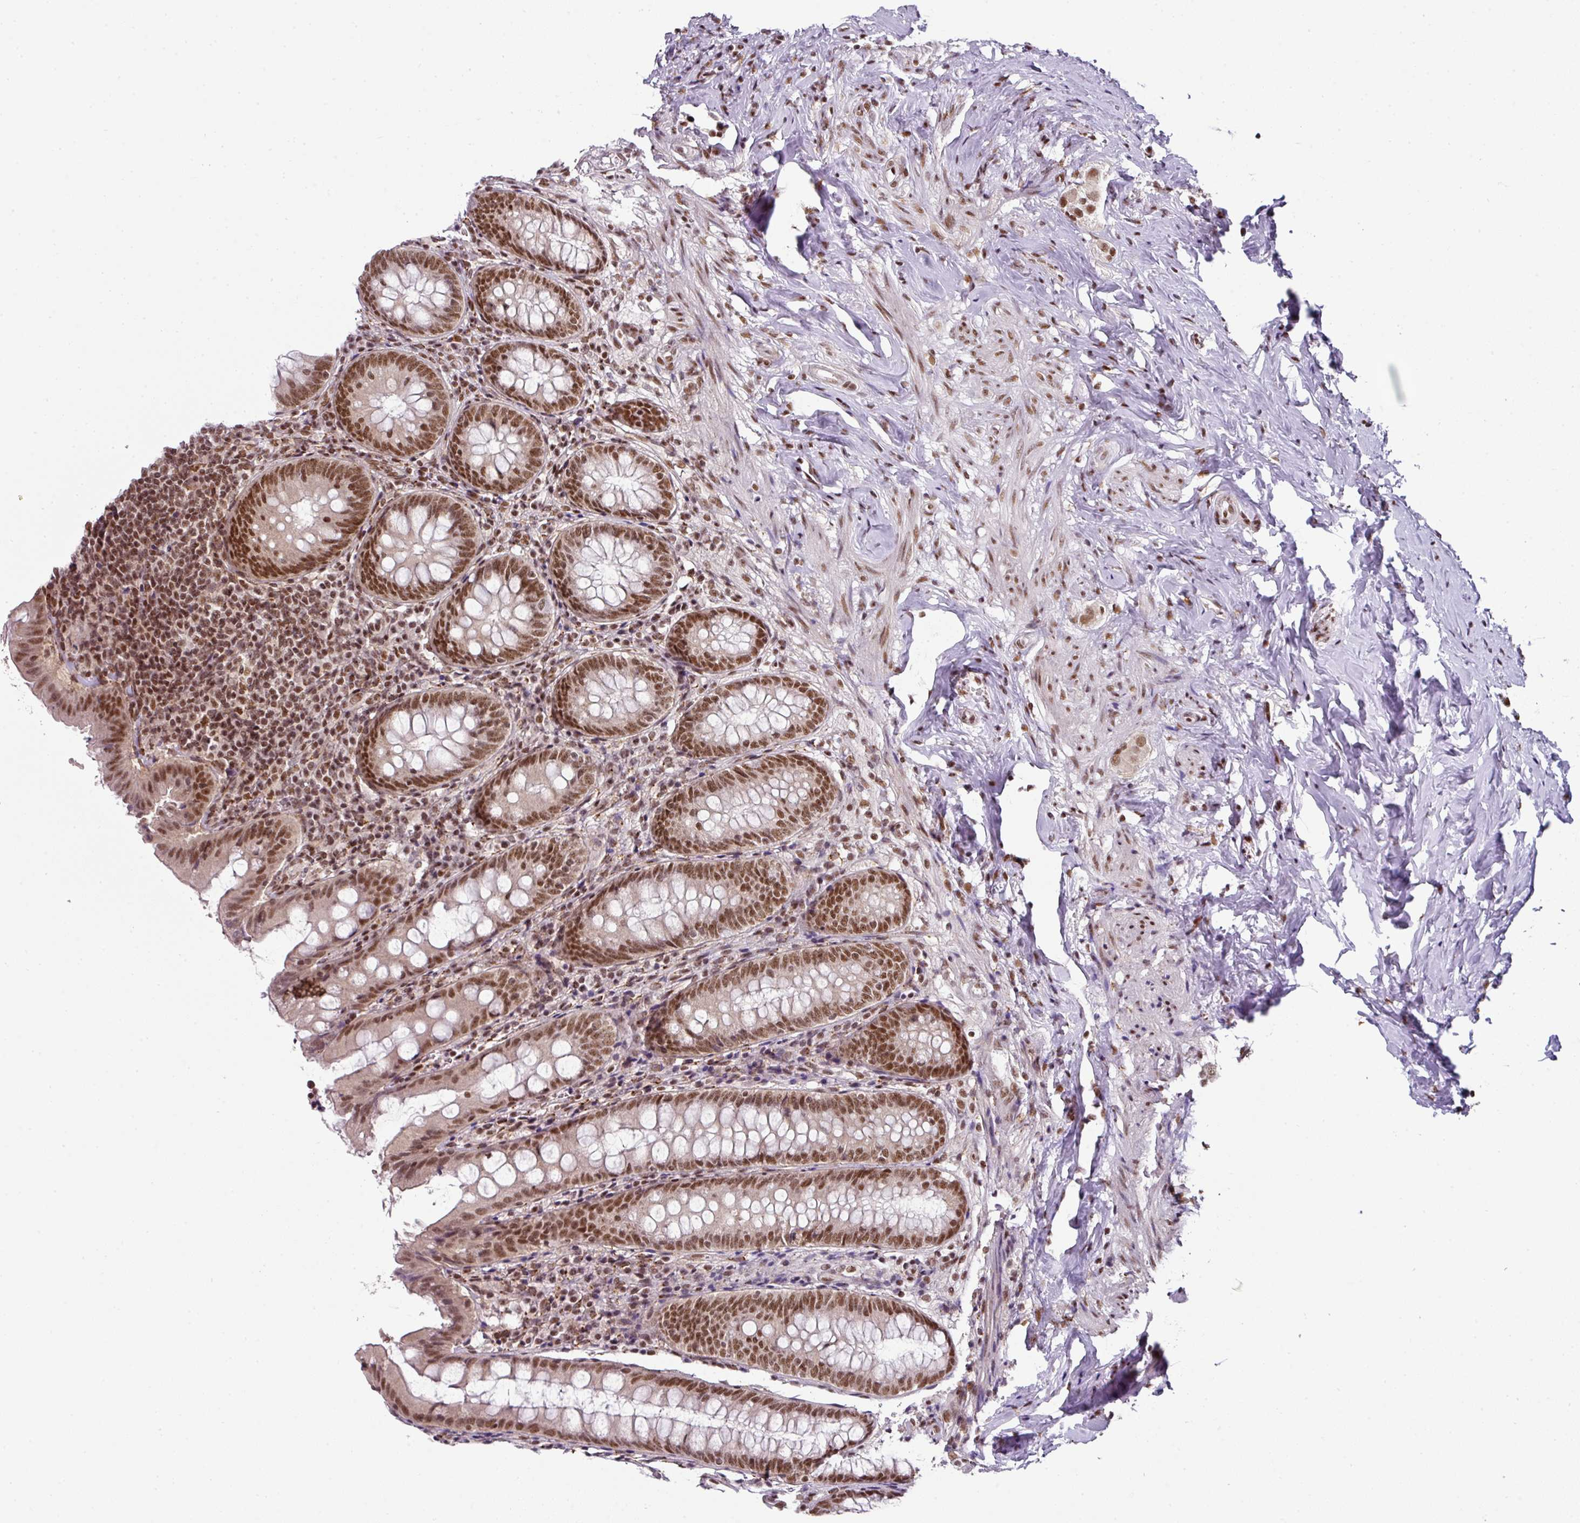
{"staining": {"intensity": "moderate", "quantity": ">75%", "location": "nuclear"}, "tissue": "appendix", "cell_type": "Glandular cells", "image_type": "normal", "snomed": [{"axis": "morphology", "description": "Normal tissue, NOS"}, {"axis": "topography", "description": "Appendix"}], "caption": "Immunohistochemistry of normal human appendix shows medium levels of moderate nuclear expression in about >75% of glandular cells.", "gene": "NFYA", "patient": {"sex": "female", "age": 54}}